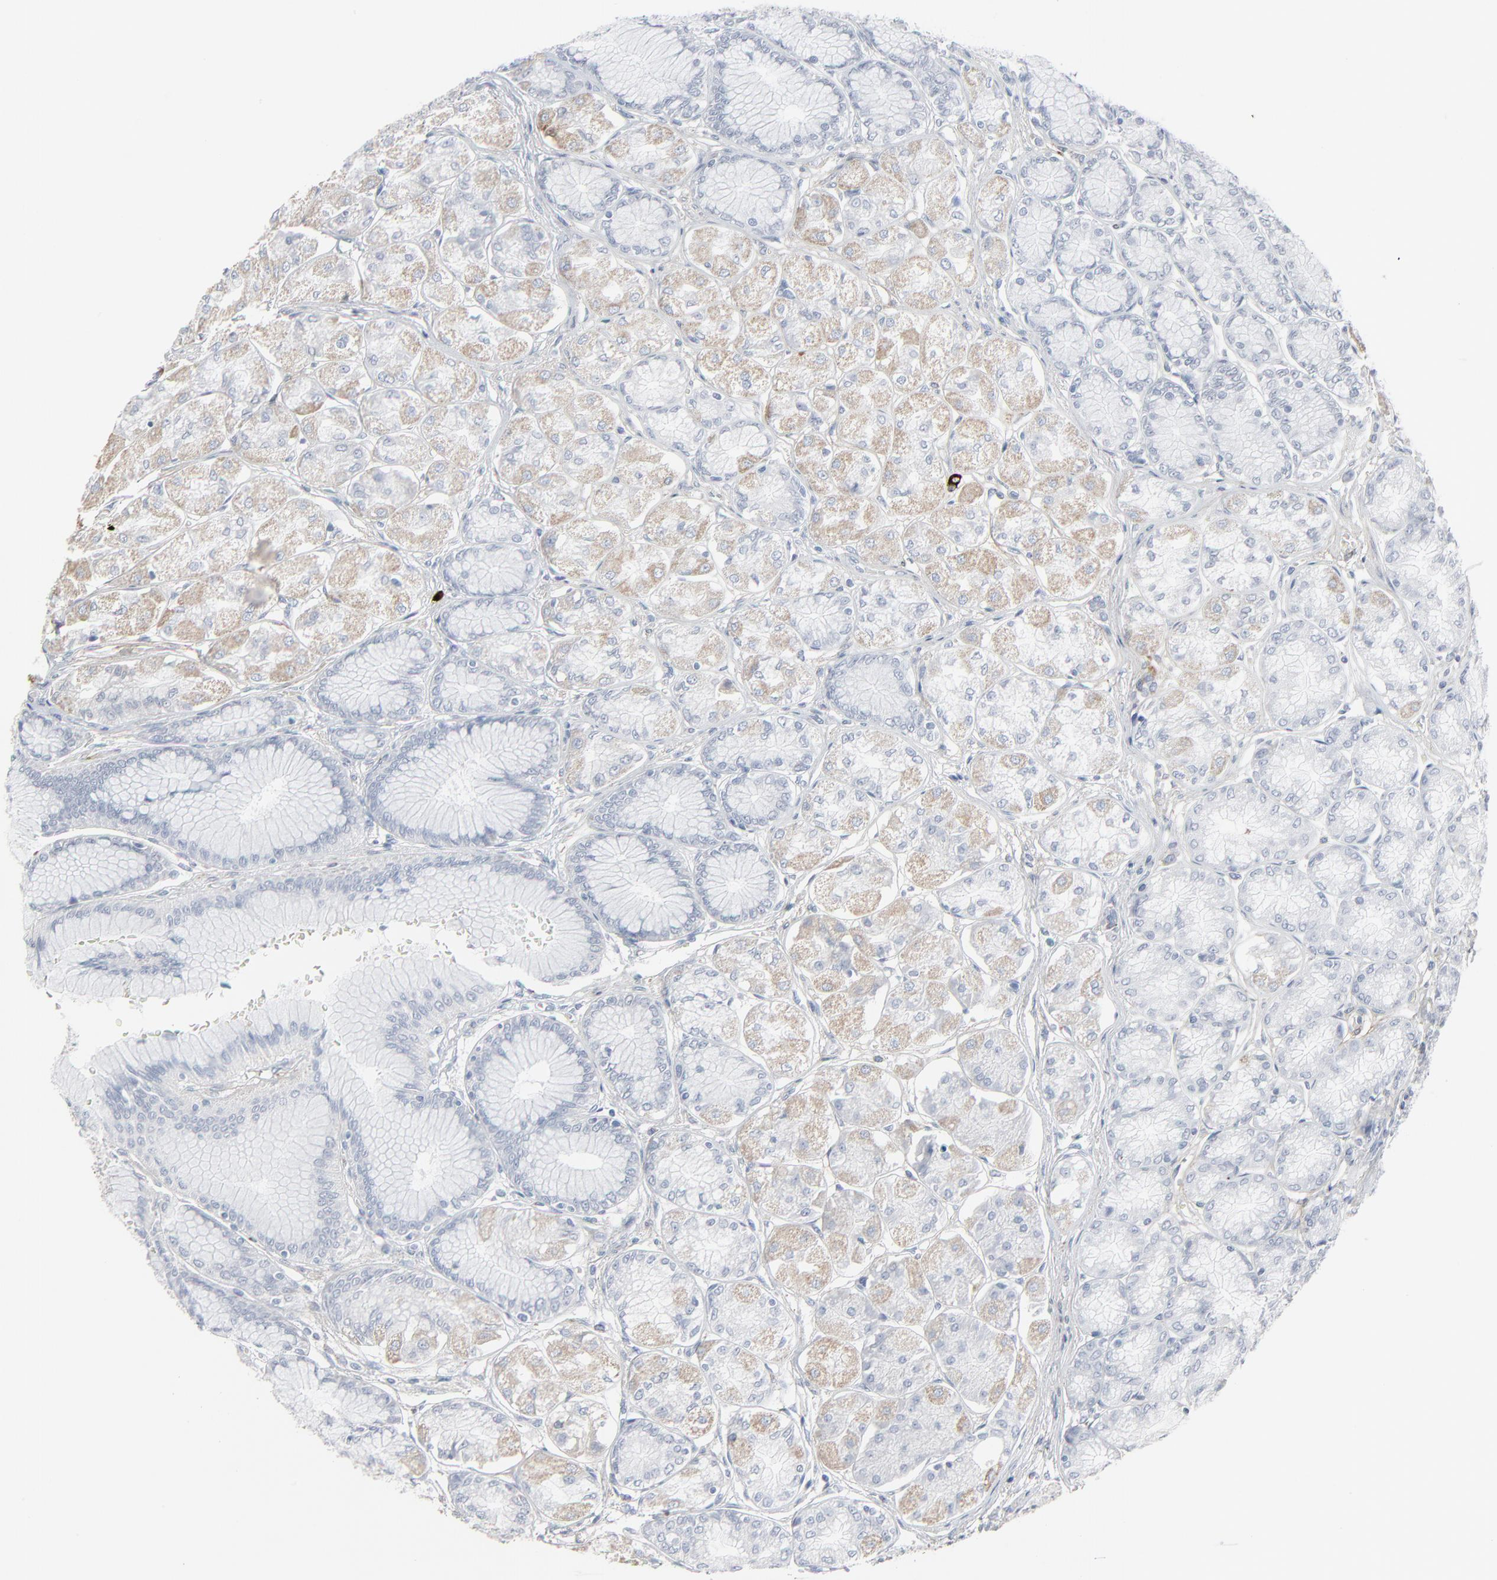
{"staining": {"intensity": "moderate", "quantity": "<25%", "location": "cytoplasmic/membranous"}, "tissue": "stomach", "cell_type": "Glandular cells", "image_type": "normal", "snomed": [{"axis": "morphology", "description": "Normal tissue, NOS"}, {"axis": "morphology", "description": "Adenocarcinoma, NOS"}, {"axis": "topography", "description": "Stomach"}, {"axis": "topography", "description": "Stomach, lower"}], "caption": "Immunohistochemical staining of benign human stomach reveals low levels of moderate cytoplasmic/membranous expression in approximately <25% of glandular cells.", "gene": "BGN", "patient": {"sex": "female", "age": 65}}